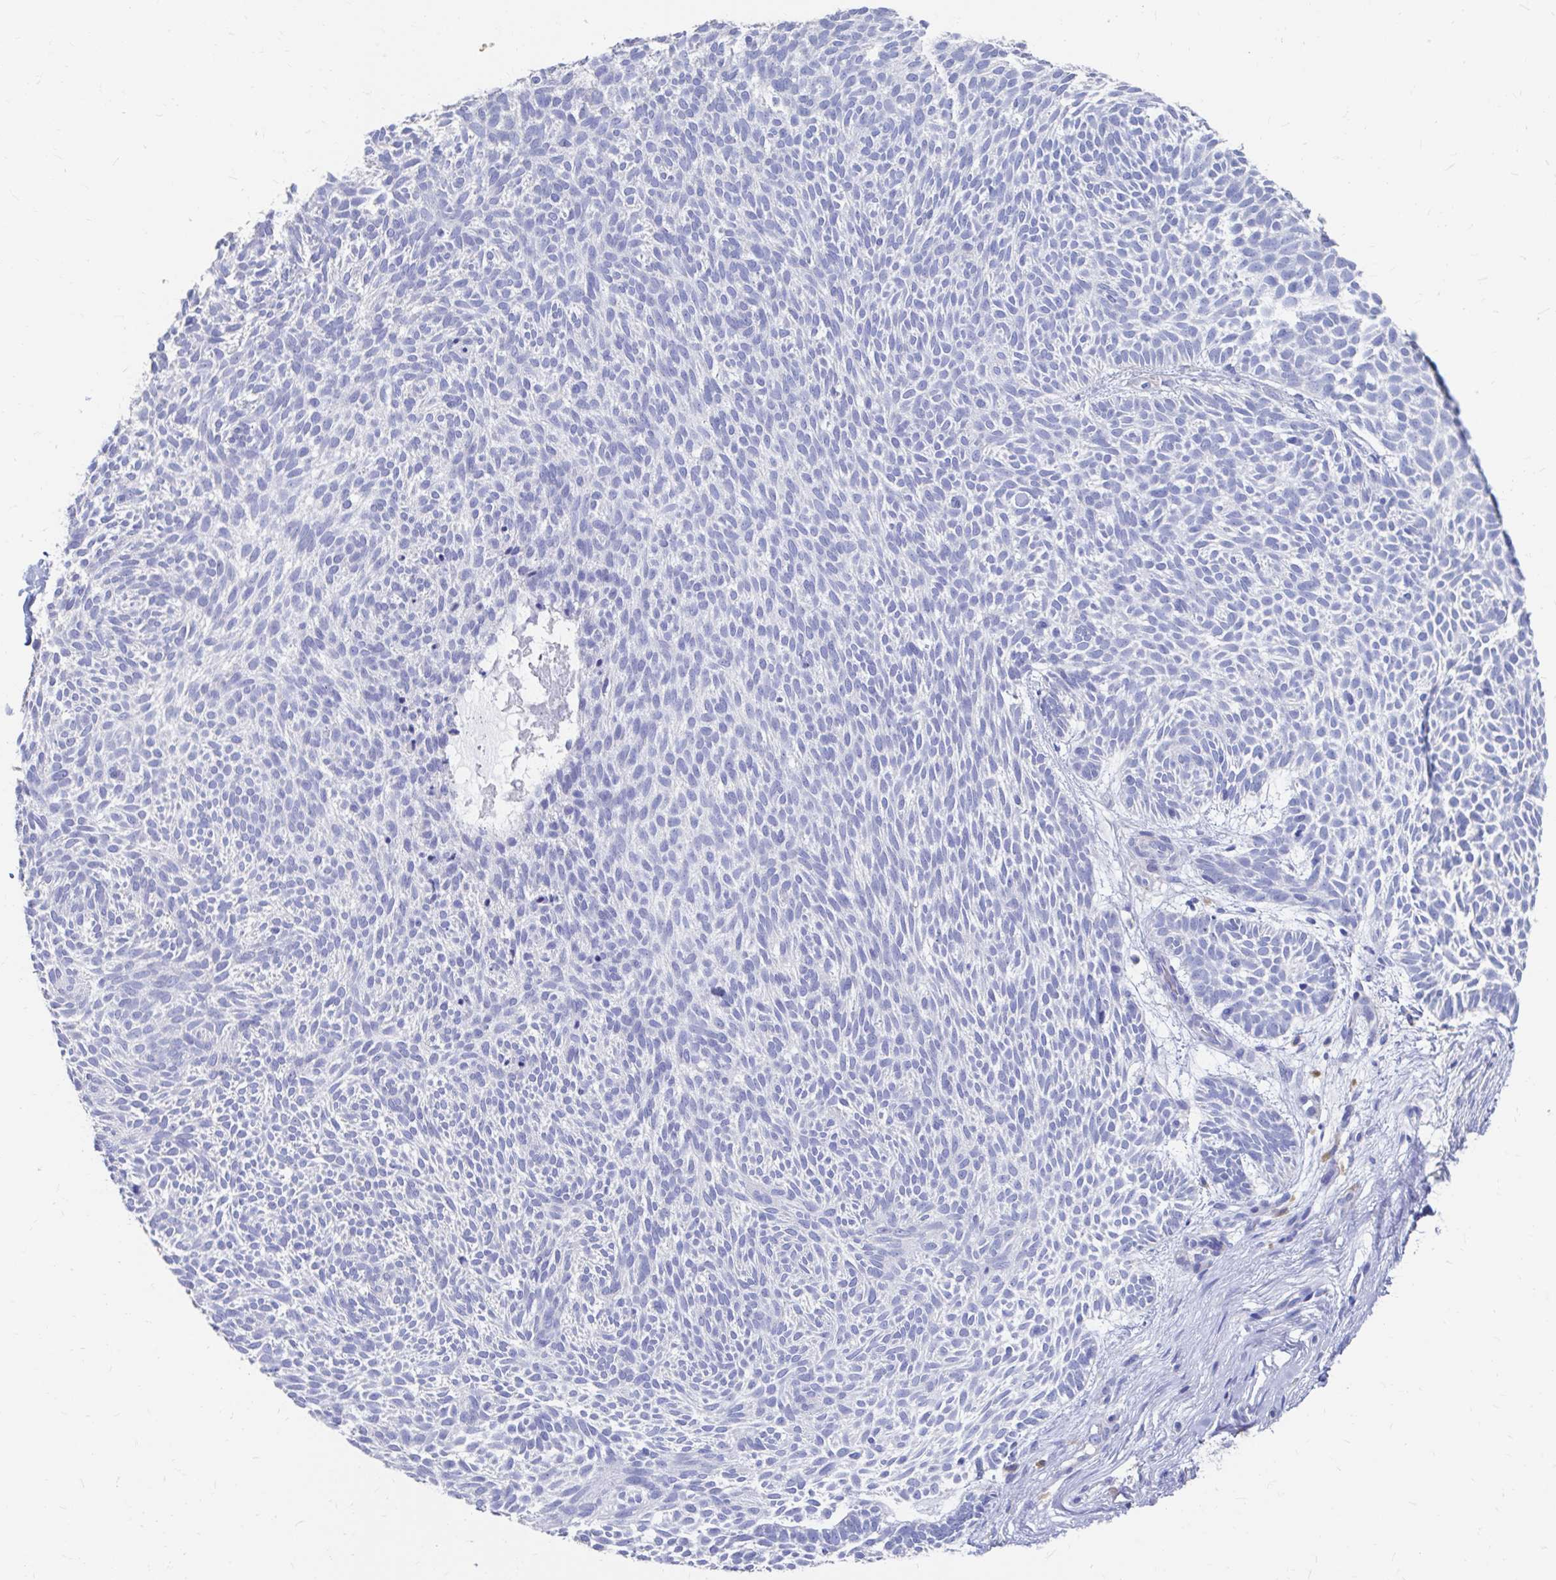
{"staining": {"intensity": "negative", "quantity": "none", "location": "none"}, "tissue": "skin cancer", "cell_type": "Tumor cells", "image_type": "cancer", "snomed": [{"axis": "morphology", "description": "Basal cell carcinoma"}, {"axis": "topography", "description": "Skin"}], "caption": "A histopathology image of skin cancer stained for a protein demonstrates no brown staining in tumor cells.", "gene": "LAMC3", "patient": {"sex": "male", "age": 89}}